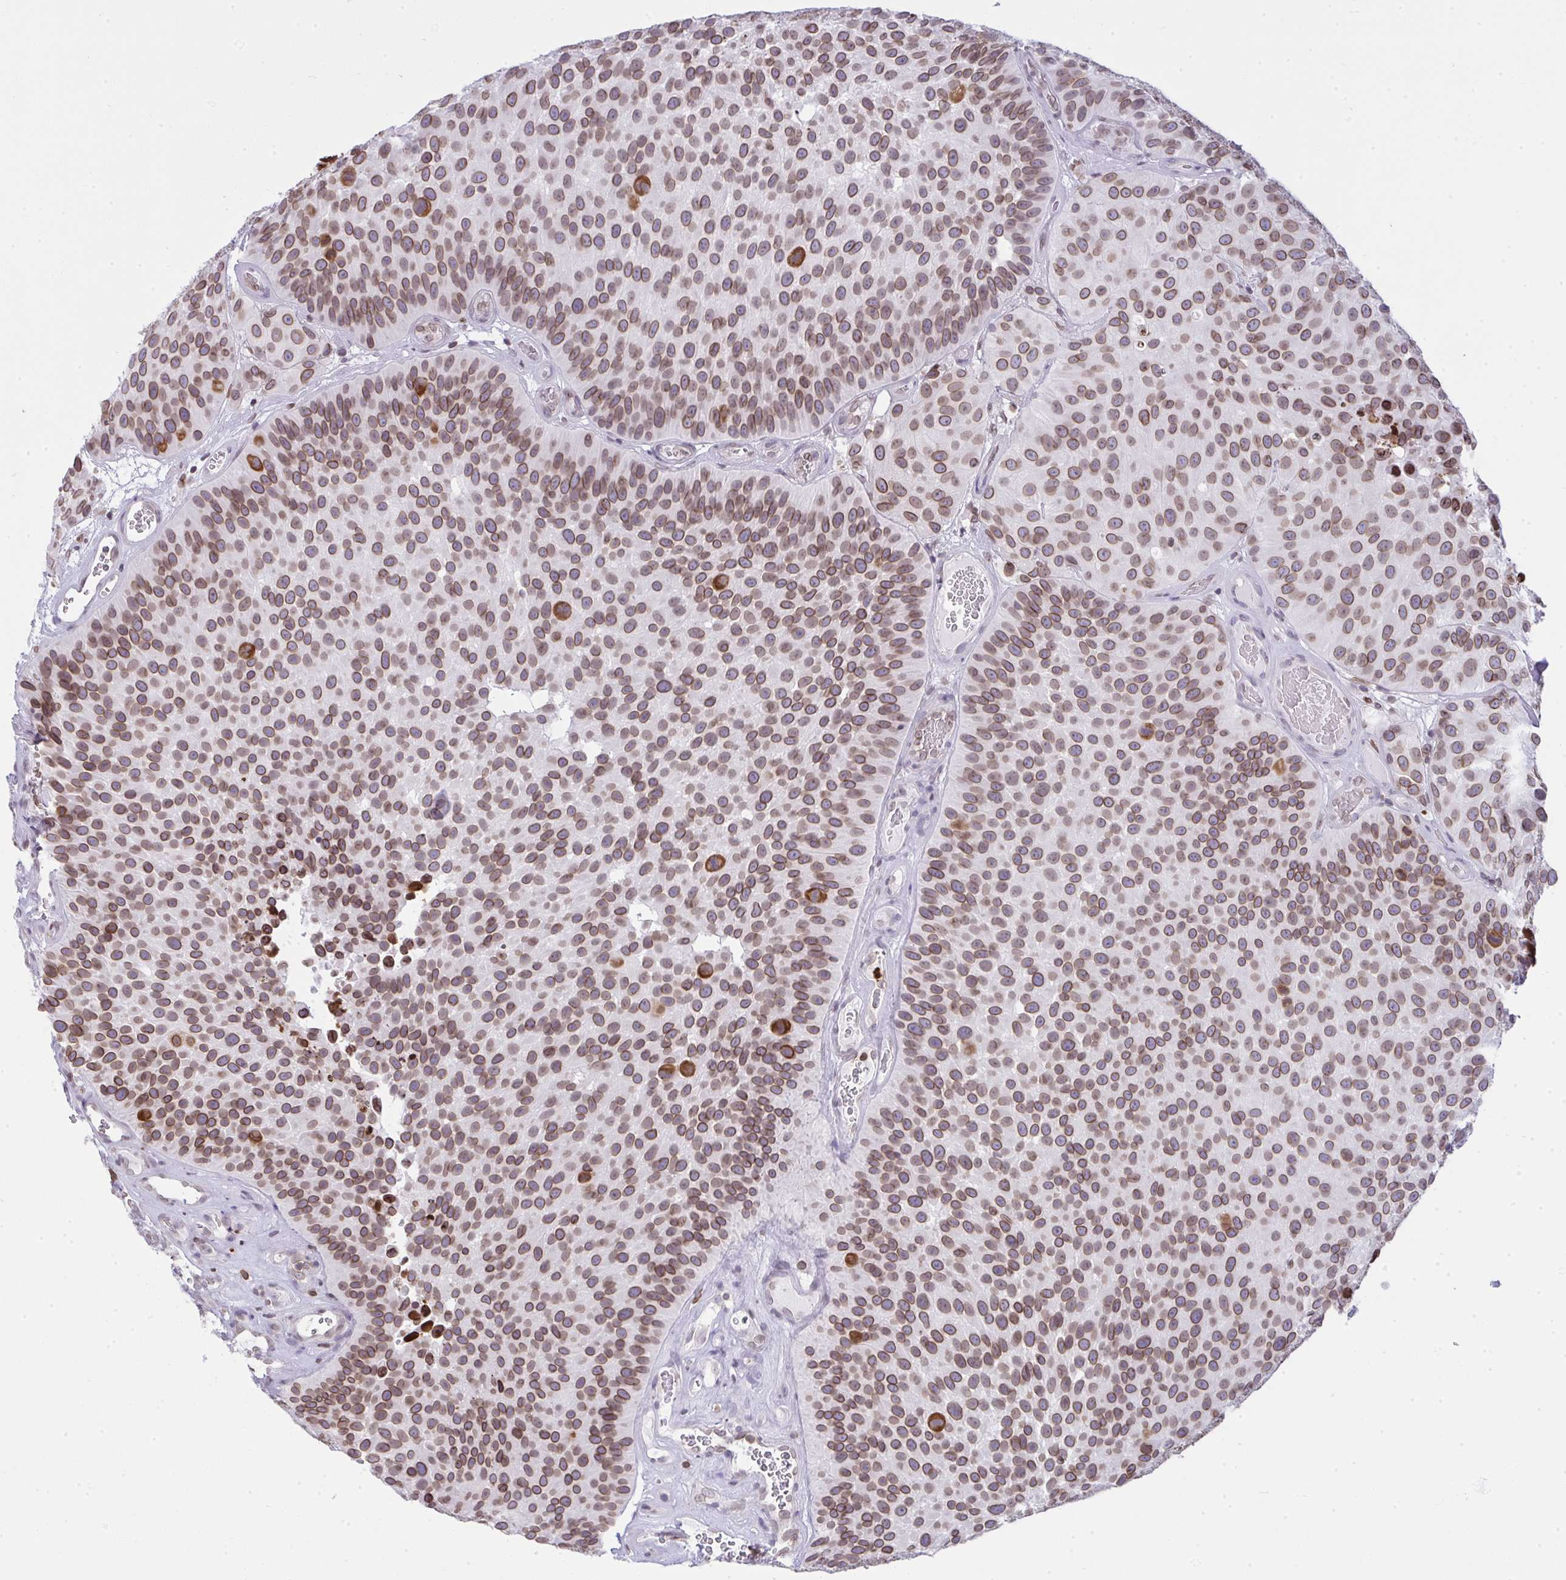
{"staining": {"intensity": "moderate", "quantity": ">75%", "location": "cytoplasmic/membranous,nuclear"}, "tissue": "urothelial cancer", "cell_type": "Tumor cells", "image_type": "cancer", "snomed": [{"axis": "morphology", "description": "Urothelial carcinoma, Low grade"}, {"axis": "topography", "description": "Urinary bladder"}], "caption": "Brown immunohistochemical staining in urothelial cancer exhibits moderate cytoplasmic/membranous and nuclear expression in about >75% of tumor cells.", "gene": "LMNB2", "patient": {"sex": "male", "age": 76}}